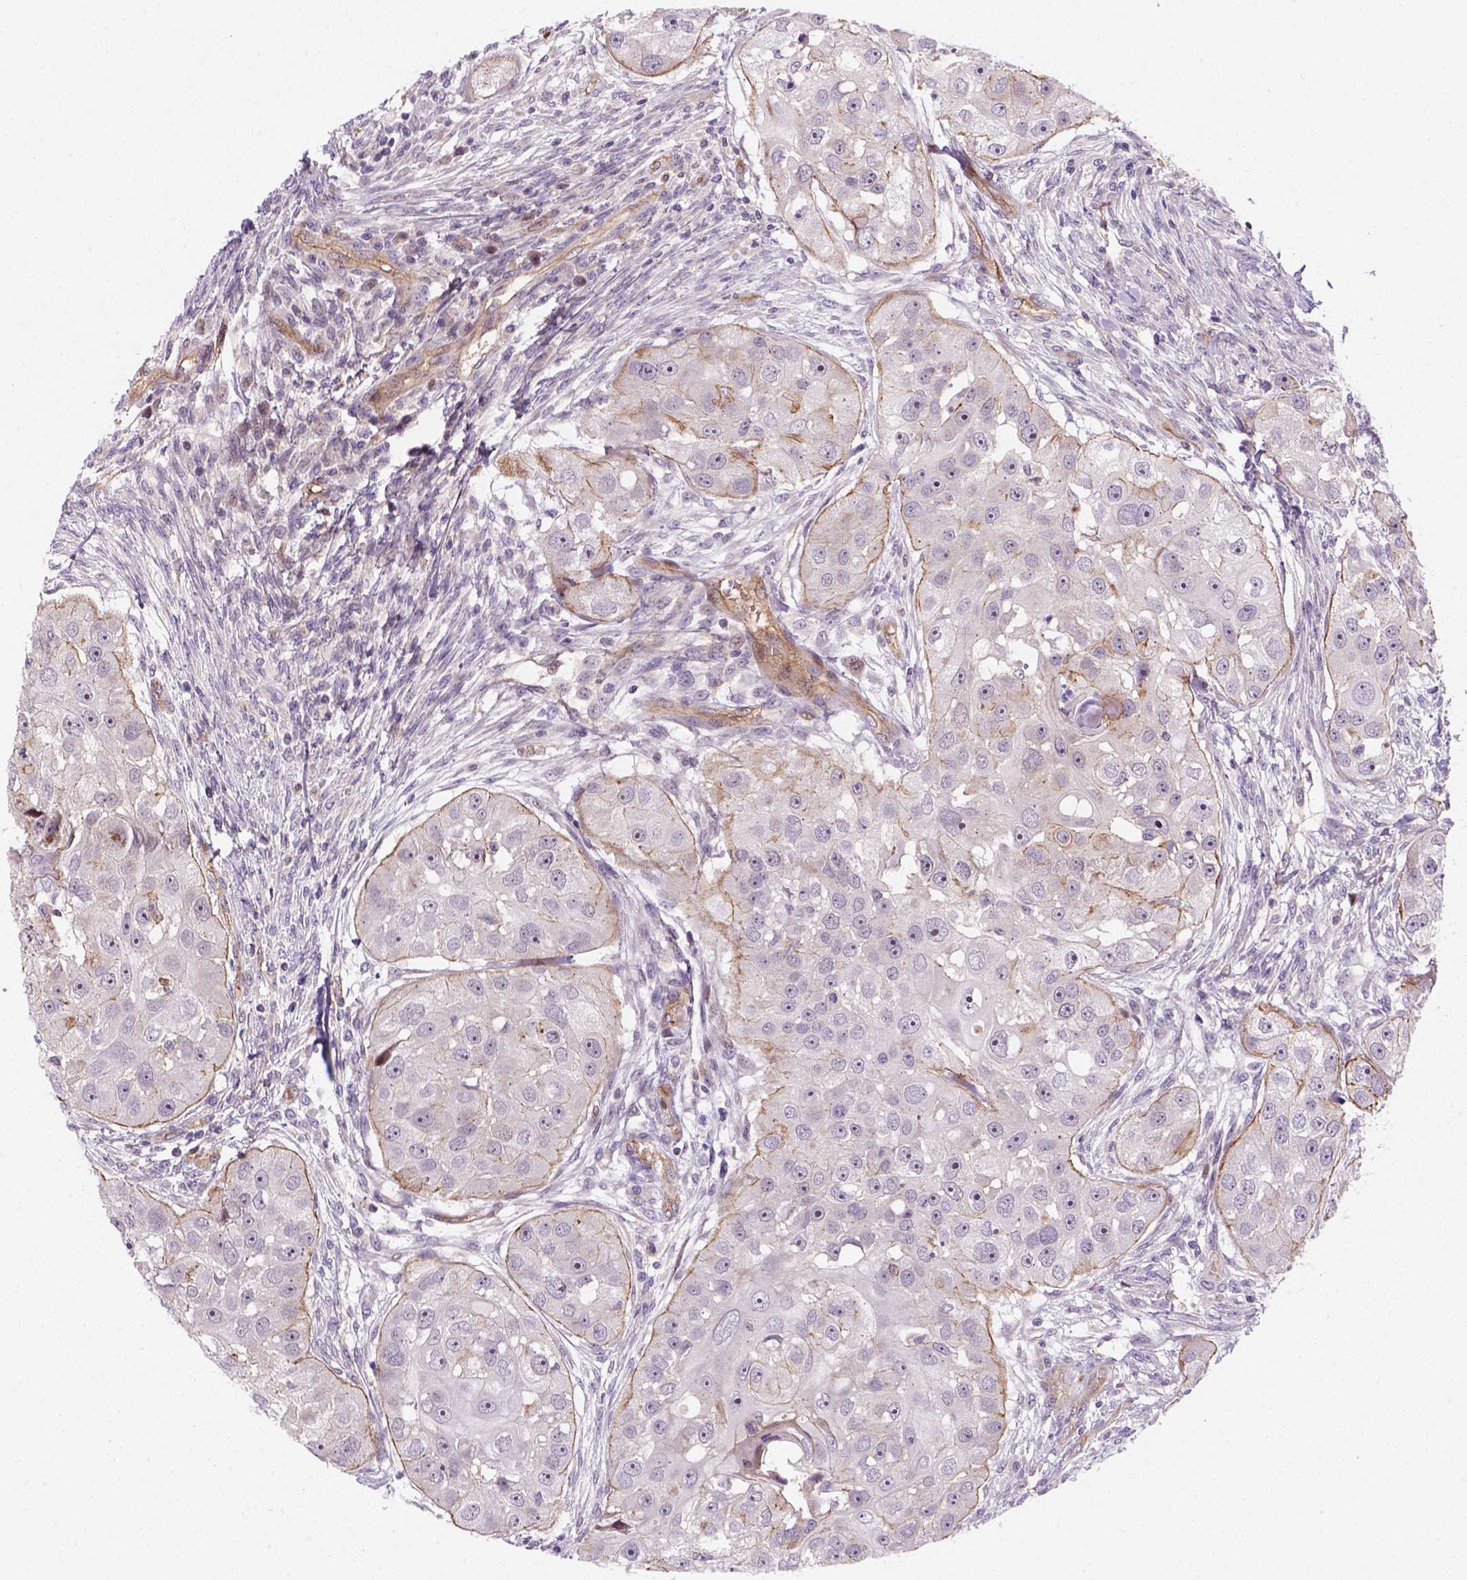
{"staining": {"intensity": "moderate", "quantity": "<25%", "location": "cytoplasmic/membranous"}, "tissue": "head and neck cancer", "cell_type": "Tumor cells", "image_type": "cancer", "snomed": [{"axis": "morphology", "description": "Squamous cell carcinoma, NOS"}, {"axis": "topography", "description": "Head-Neck"}], "caption": "This is a histology image of IHC staining of squamous cell carcinoma (head and neck), which shows moderate positivity in the cytoplasmic/membranous of tumor cells.", "gene": "VSTM5", "patient": {"sex": "male", "age": 51}}